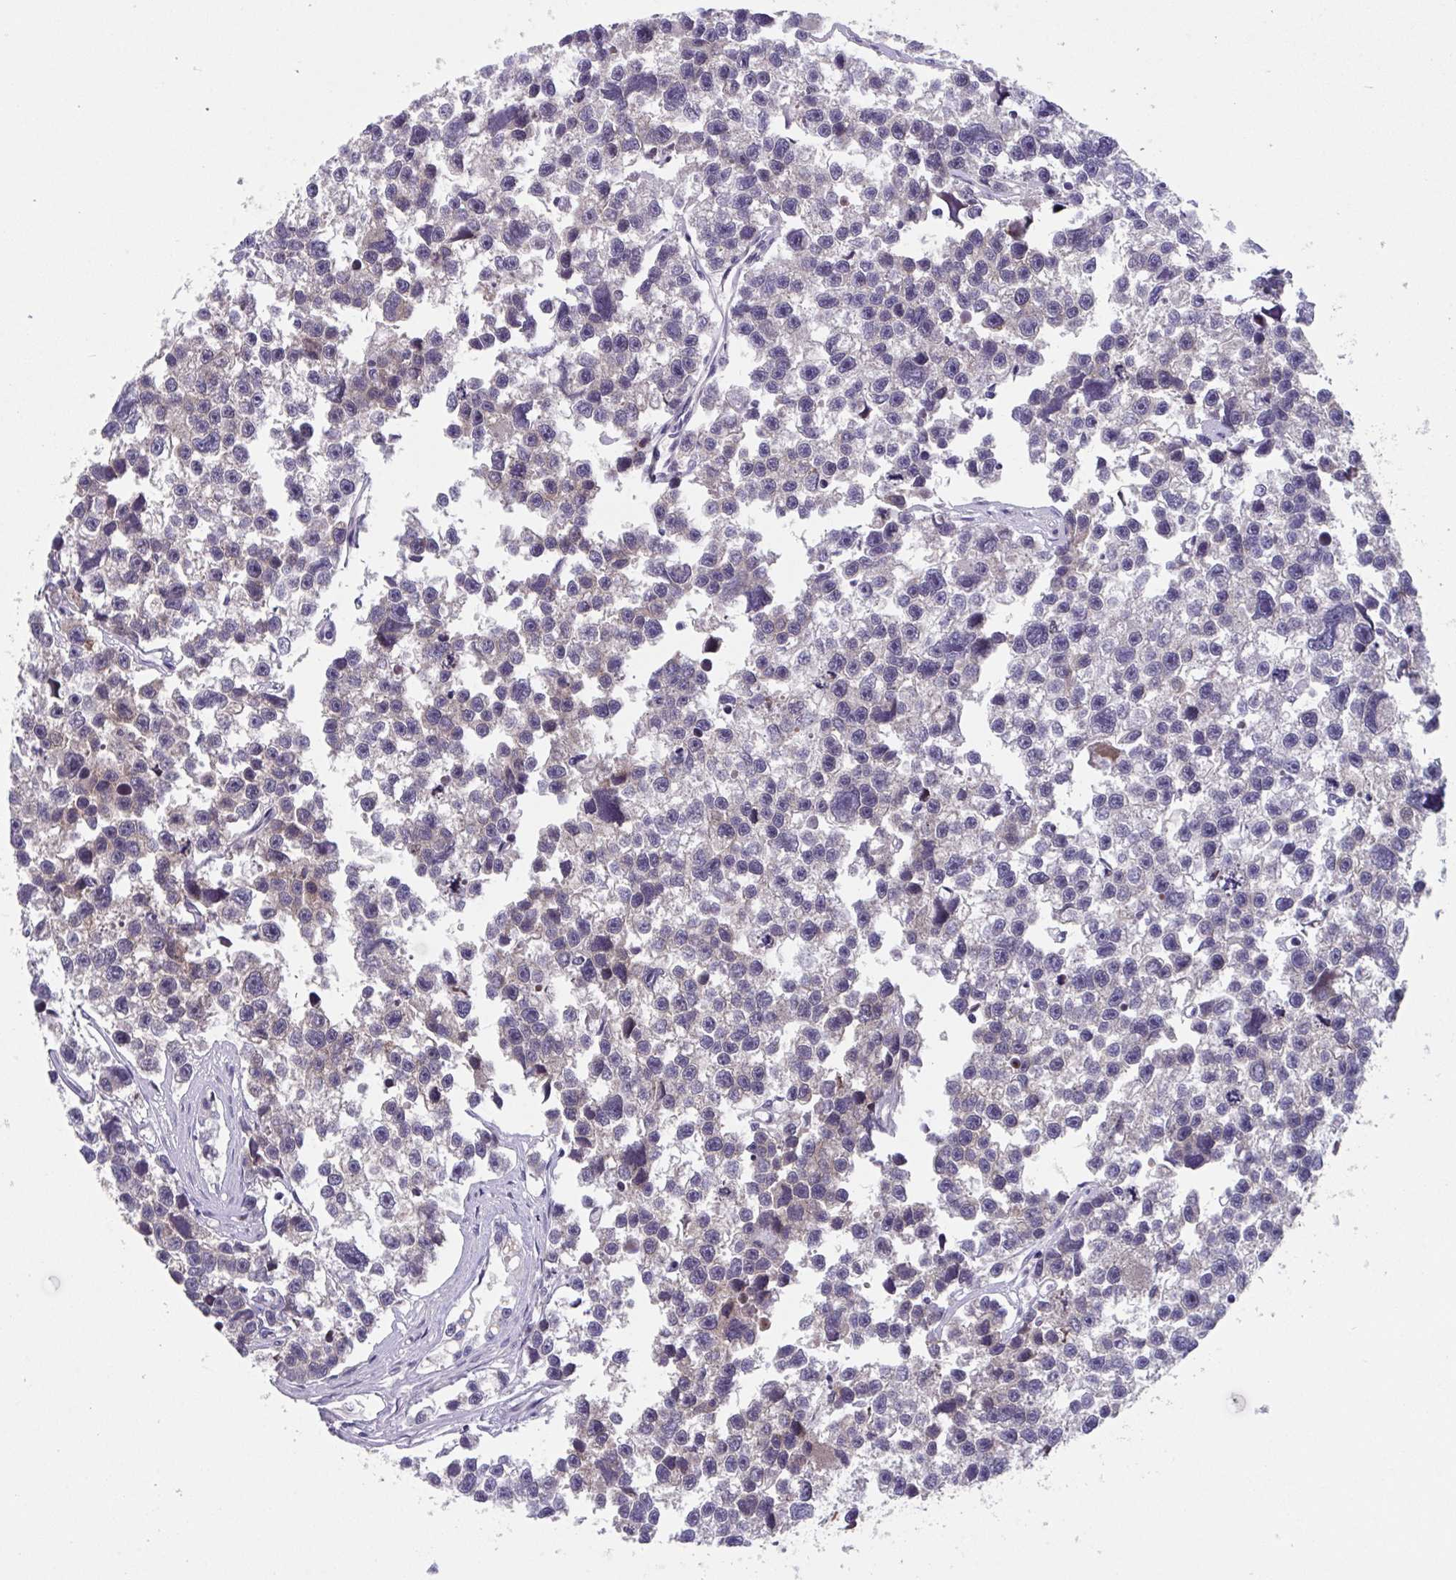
{"staining": {"intensity": "weak", "quantity": "<25%", "location": "cytoplasmic/membranous"}, "tissue": "testis cancer", "cell_type": "Tumor cells", "image_type": "cancer", "snomed": [{"axis": "morphology", "description": "Seminoma, NOS"}, {"axis": "topography", "description": "Testis"}], "caption": "Tumor cells are negative for brown protein staining in seminoma (testis).", "gene": "RIOK1", "patient": {"sex": "male", "age": 26}}